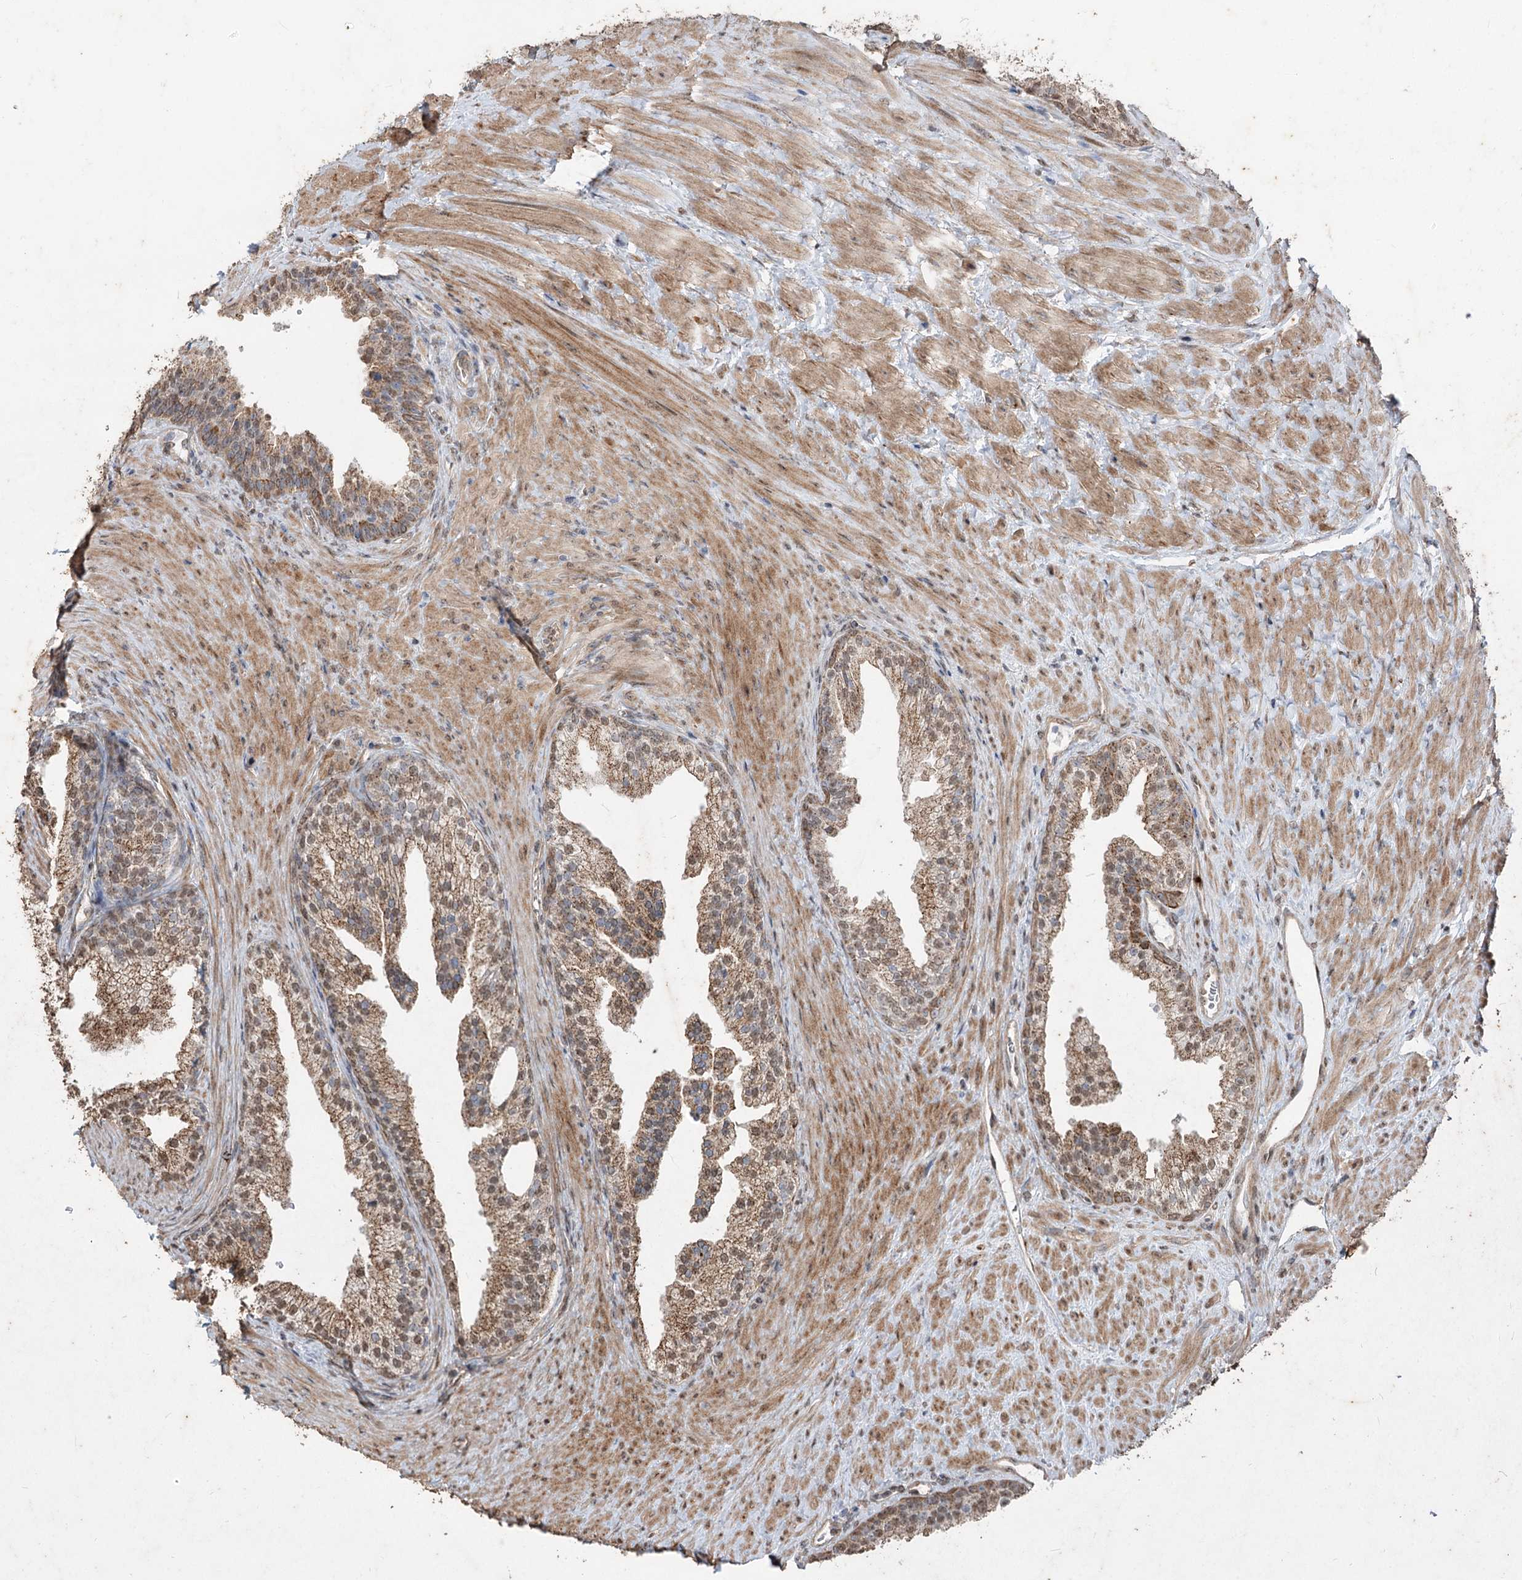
{"staining": {"intensity": "moderate", "quantity": ">75%", "location": "cytoplasmic/membranous,nuclear"}, "tissue": "prostate", "cell_type": "Glandular cells", "image_type": "normal", "snomed": [{"axis": "morphology", "description": "Normal tissue, NOS"}, {"axis": "topography", "description": "Prostate"}], "caption": "The image exhibits immunohistochemical staining of normal prostate. There is moderate cytoplasmic/membranous,nuclear staining is seen in about >75% of glandular cells. The staining was performed using DAB (3,3'-diaminobenzidine) to visualize the protein expression in brown, while the nuclei were stained in blue with hematoxylin (Magnification: 20x).", "gene": "ZSCAN23", "patient": {"sex": "male", "age": 76}}